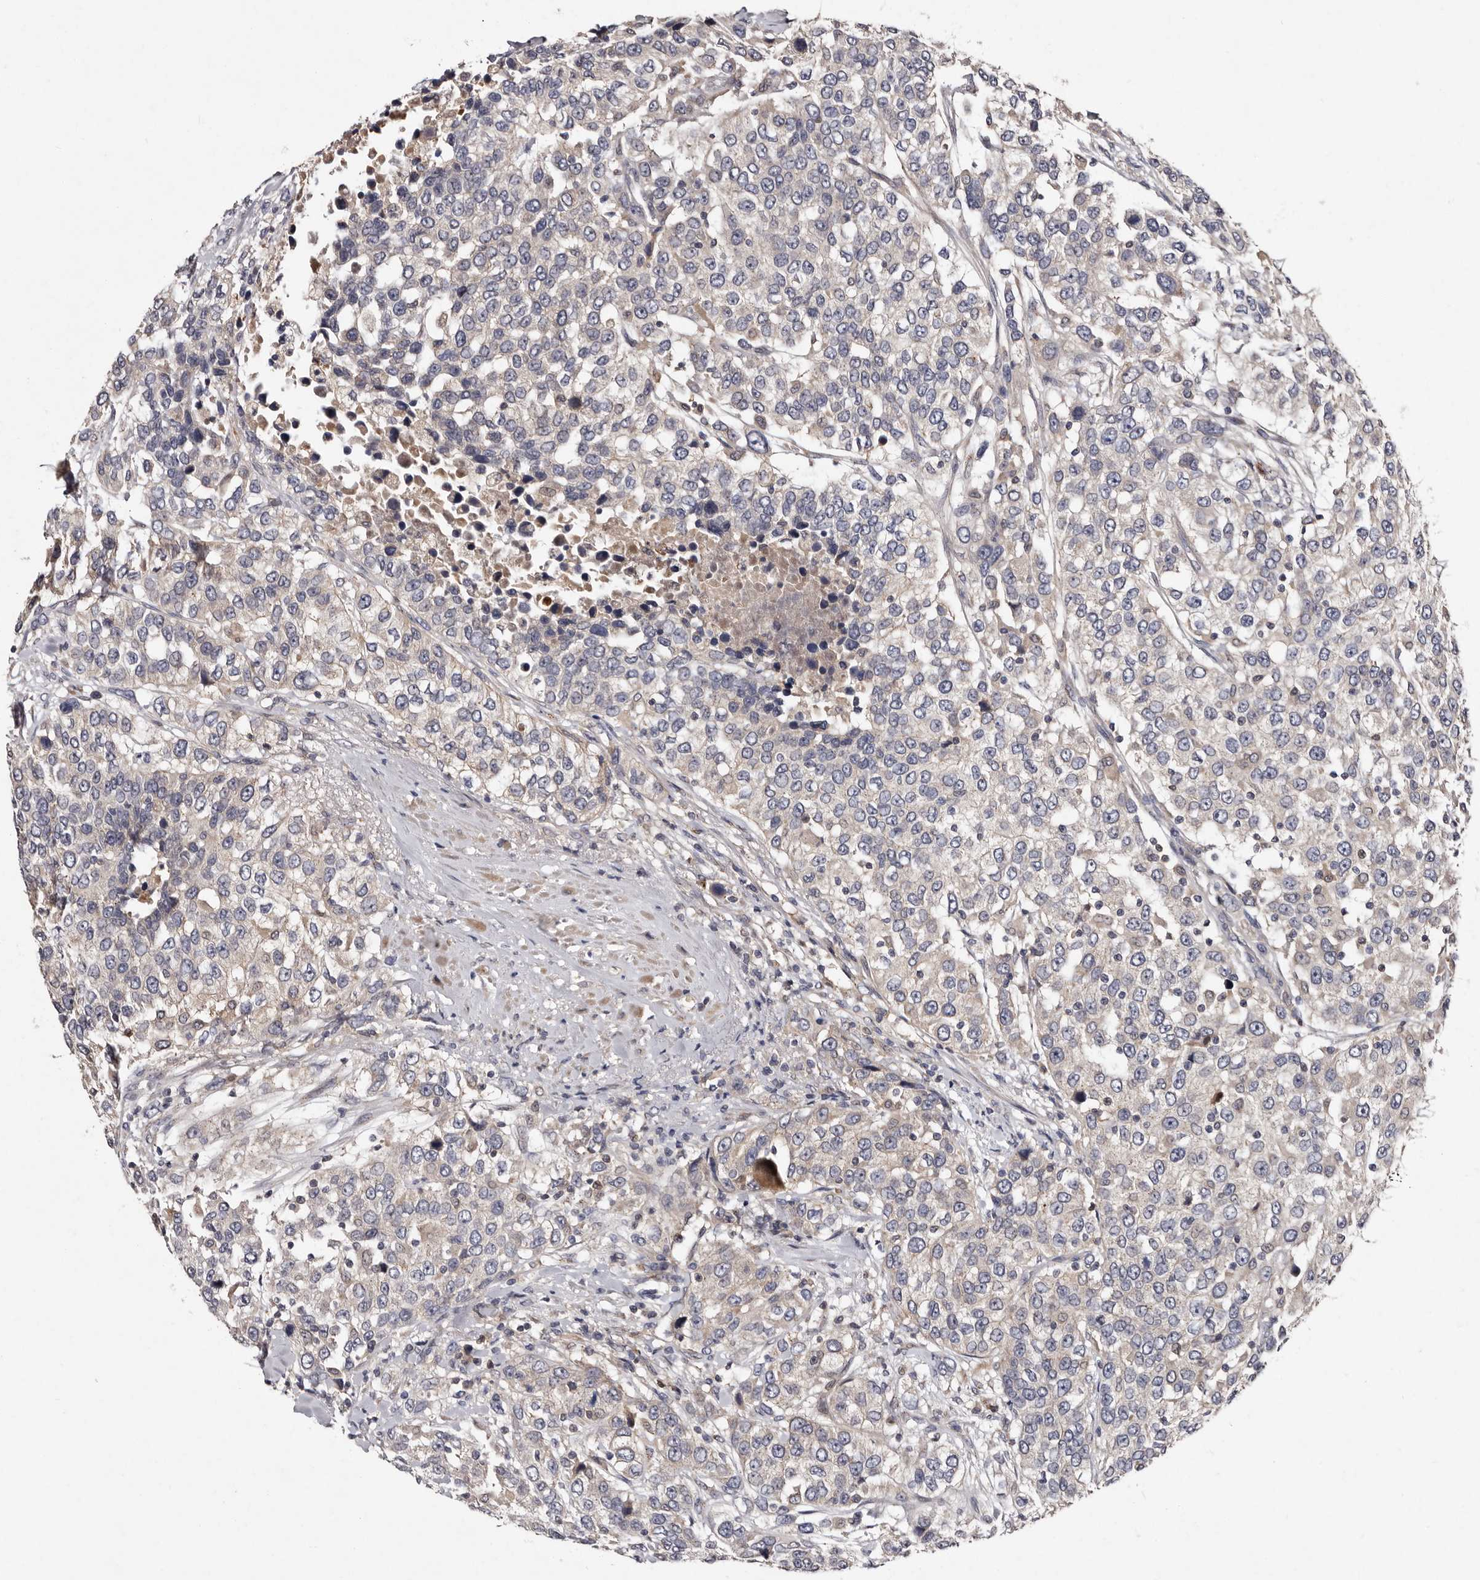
{"staining": {"intensity": "negative", "quantity": "none", "location": "none"}, "tissue": "urothelial cancer", "cell_type": "Tumor cells", "image_type": "cancer", "snomed": [{"axis": "morphology", "description": "Urothelial carcinoma, High grade"}, {"axis": "topography", "description": "Urinary bladder"}], "caption": "A high-resolution image shows IHC staining of urothelial cancer, which exhibits no significant staining in tumor cells.", "gene": "DNPH1", "patient": {"sex": "female", "age": 80}}